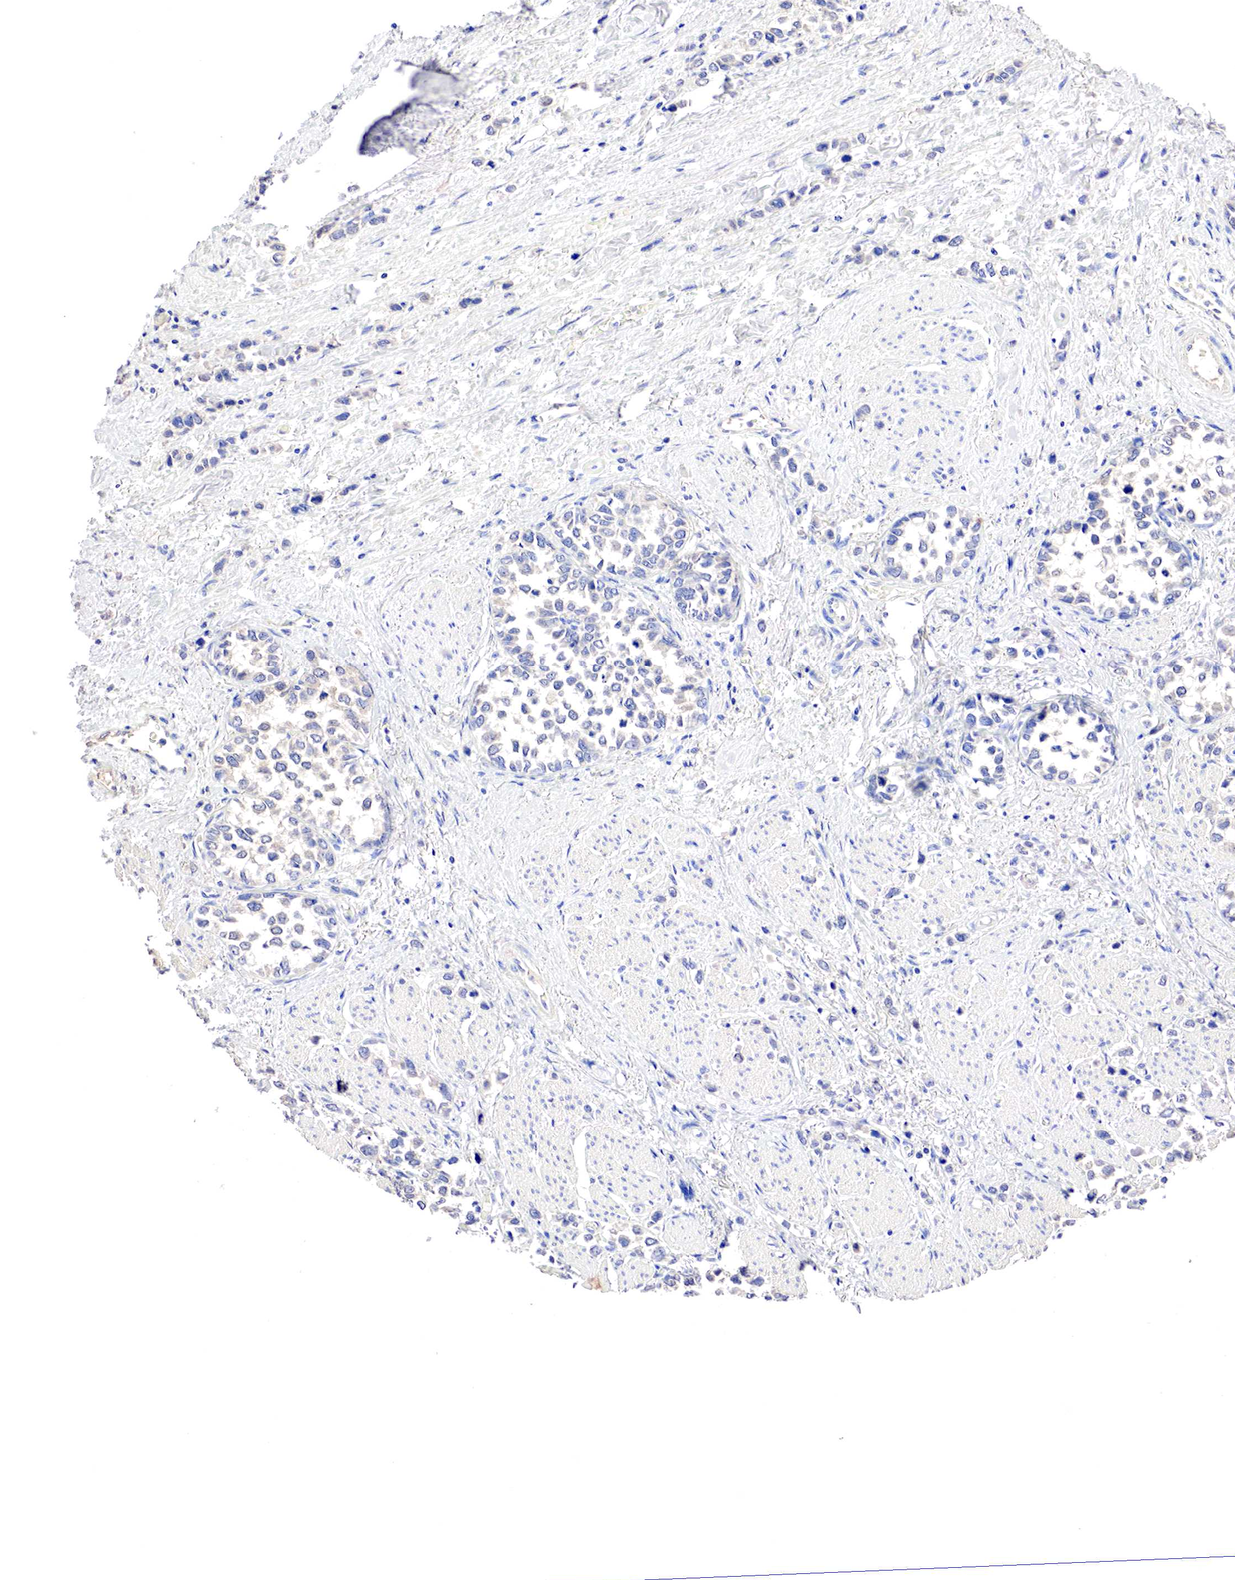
{"staining": {"intensity": "negative", "quantity": "none", "location": "none"}, "tissue": "stomach cancer", "cell_type": "Tumor cells", "image_type": "cancer", "snomed": [{"axis": "morphology", "description": "Adenocarcinoma, NOS"}, {"axis": "topography", "description": "Stomach, upper"}], "caption": "This is an immunohistochemistry (IHC) histopathology image of human stomach adenocarcinoma. There is no expression in tumor cells.", "gene": "GATA1", "patient": {"sex": "male", "age": 76}}